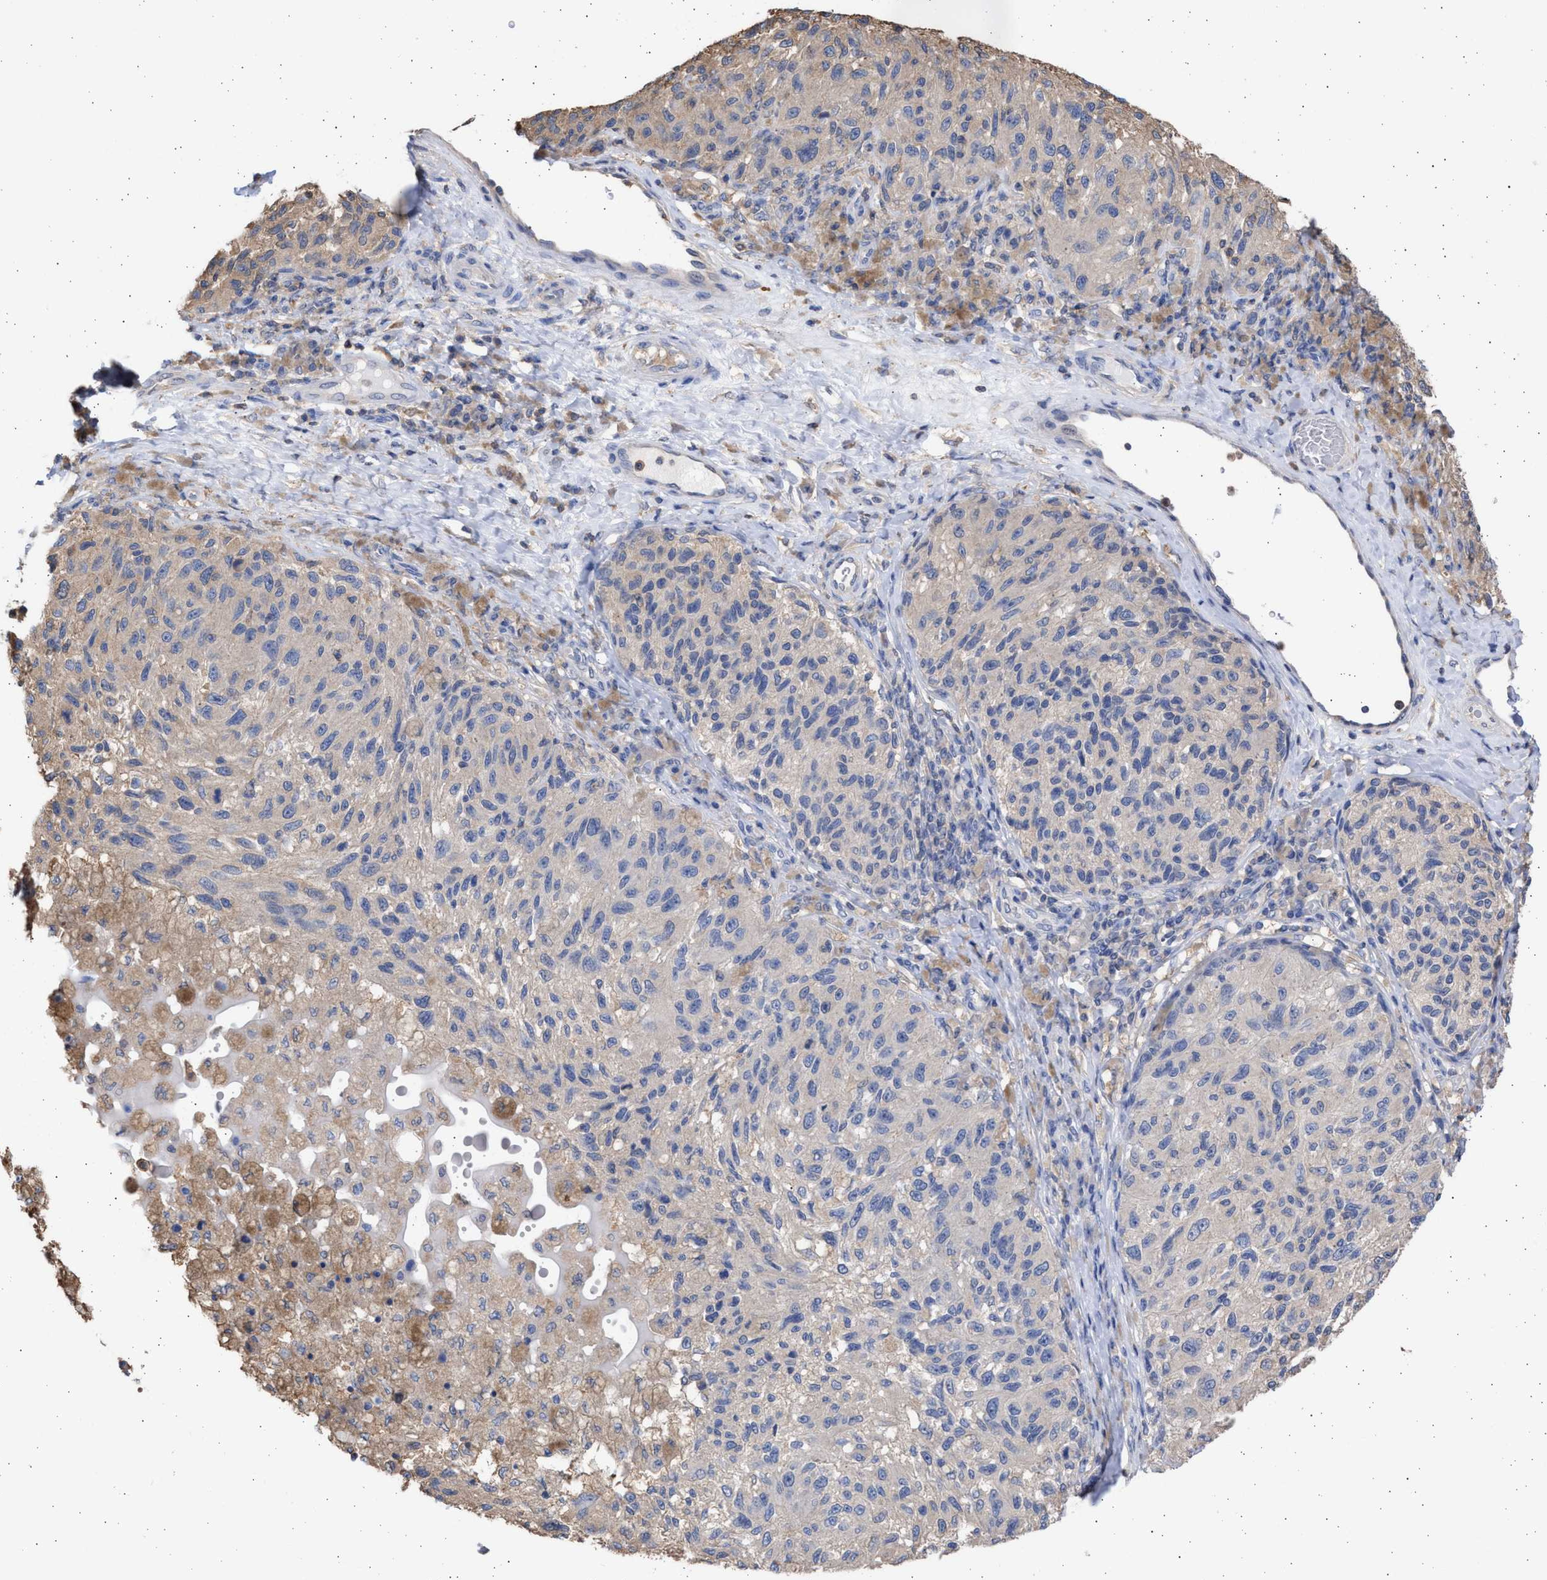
{"staining": {"intensity": "negative", "quantity": "none", "location": "none"}, "tissue": "melanoma", "cell_type": "Tumor cells", "image_type": "cancer", "snomed": [{"axis": "morphology", "description": "Malignant melanoma, NOS"}, {"axis": "topography", "description": "Skin"}], "caption": "There is no significant positivity in tumor cells of malignant melanoma.", "gene": "ALDOC", "patient": {"sex": "female", "age": 73}}